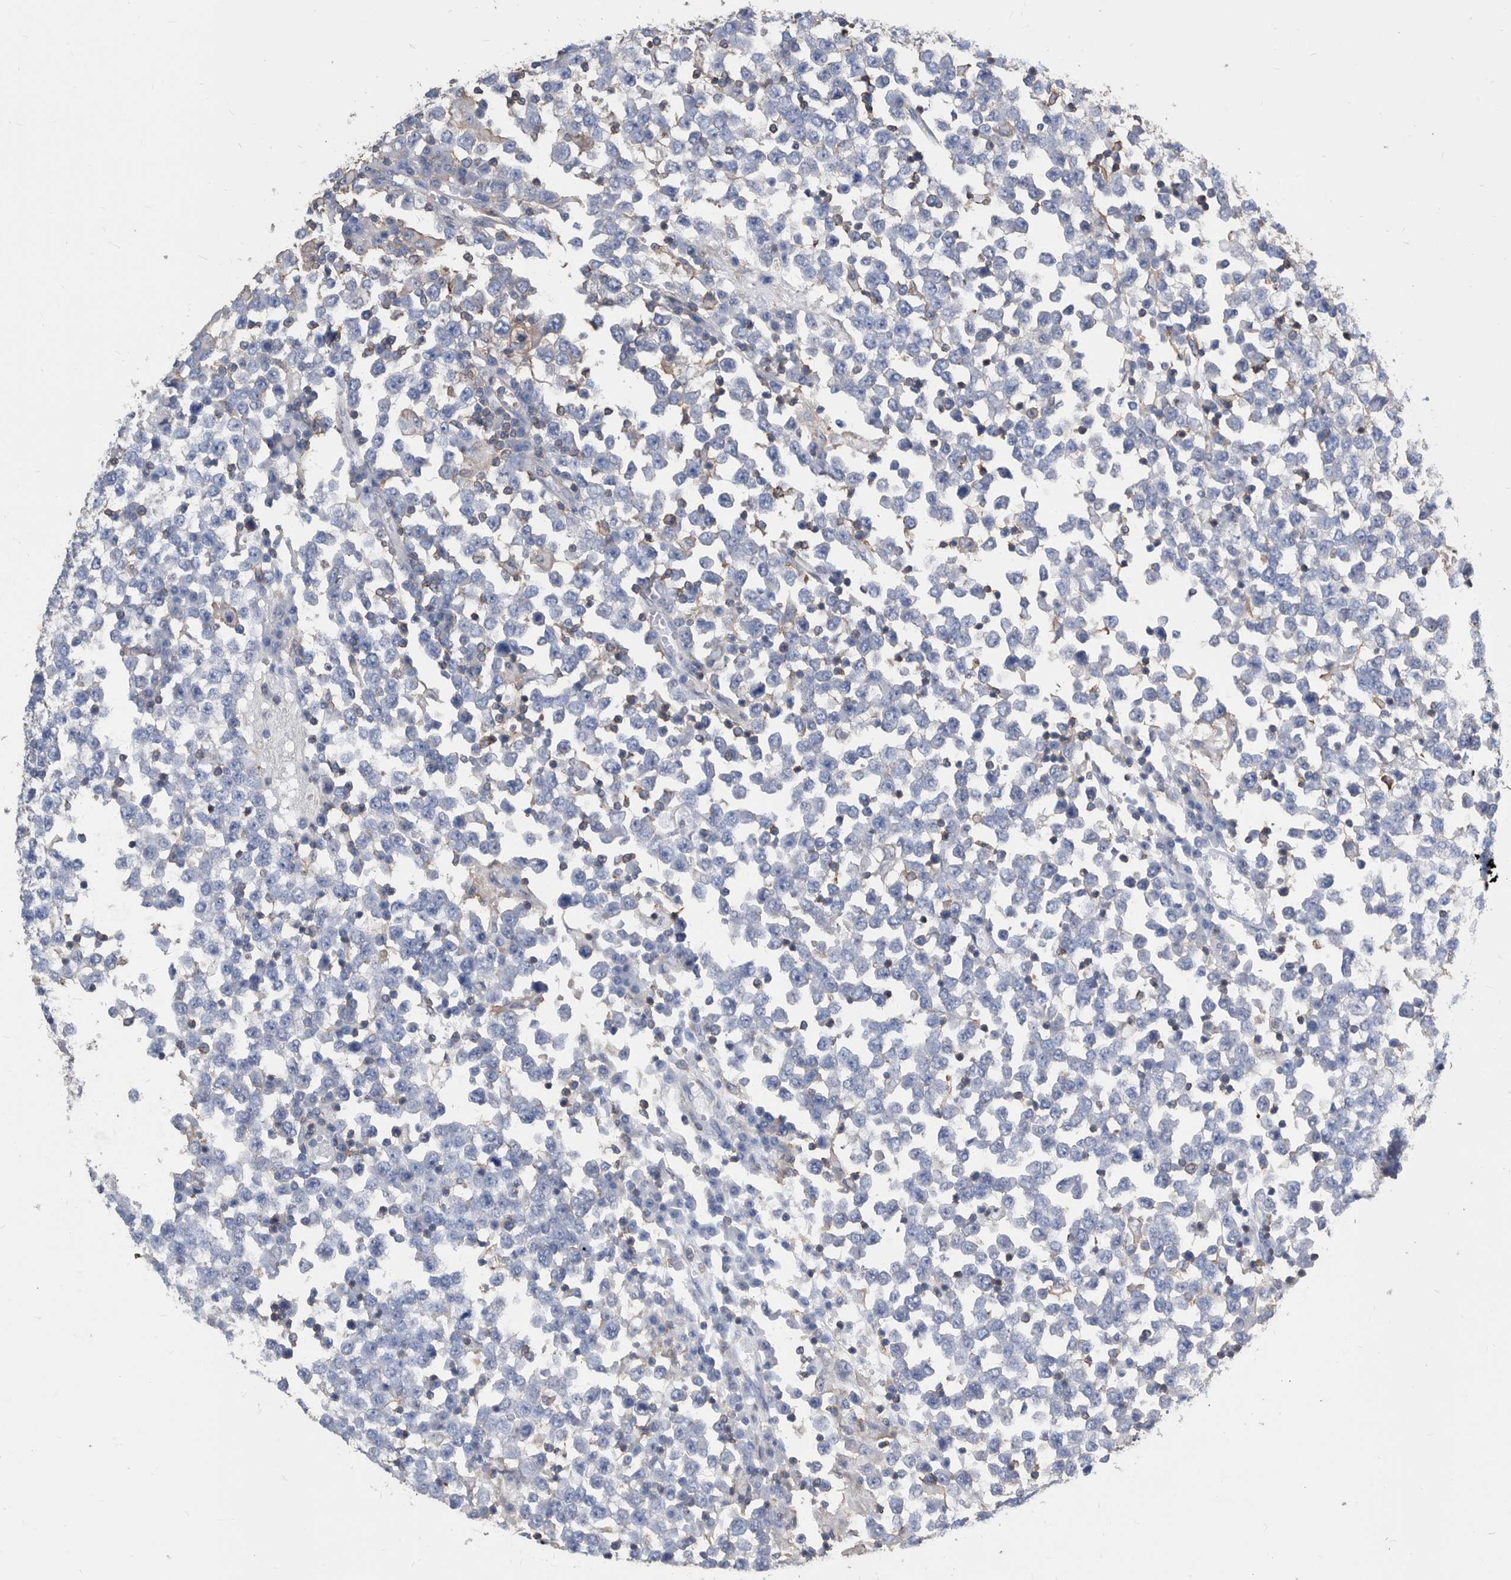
{"staining": {"intensity": "negative", "quantity": "none", "location": "none"}, "tissue": "testis cancer", "cell_type": "Tumor cells", "image_type": "cancer", "snomed": [{"axis": "morphology", "description": "Seminoma, NOS"}, {"axis": "topography", "description": "Testis"}], "caption": "High magnification brightfield microscopy of testis cancer (seminoma) stained with DAB (brown) and counterstained with hematoxylin (blue): tumor cells show no significant expression. (DAB immunohistochemistry (IHC) visualized using brightfield microscopy, high magnification).", "gene": "MS4A4A", "patient": {"sex": "male", "age": 65}}